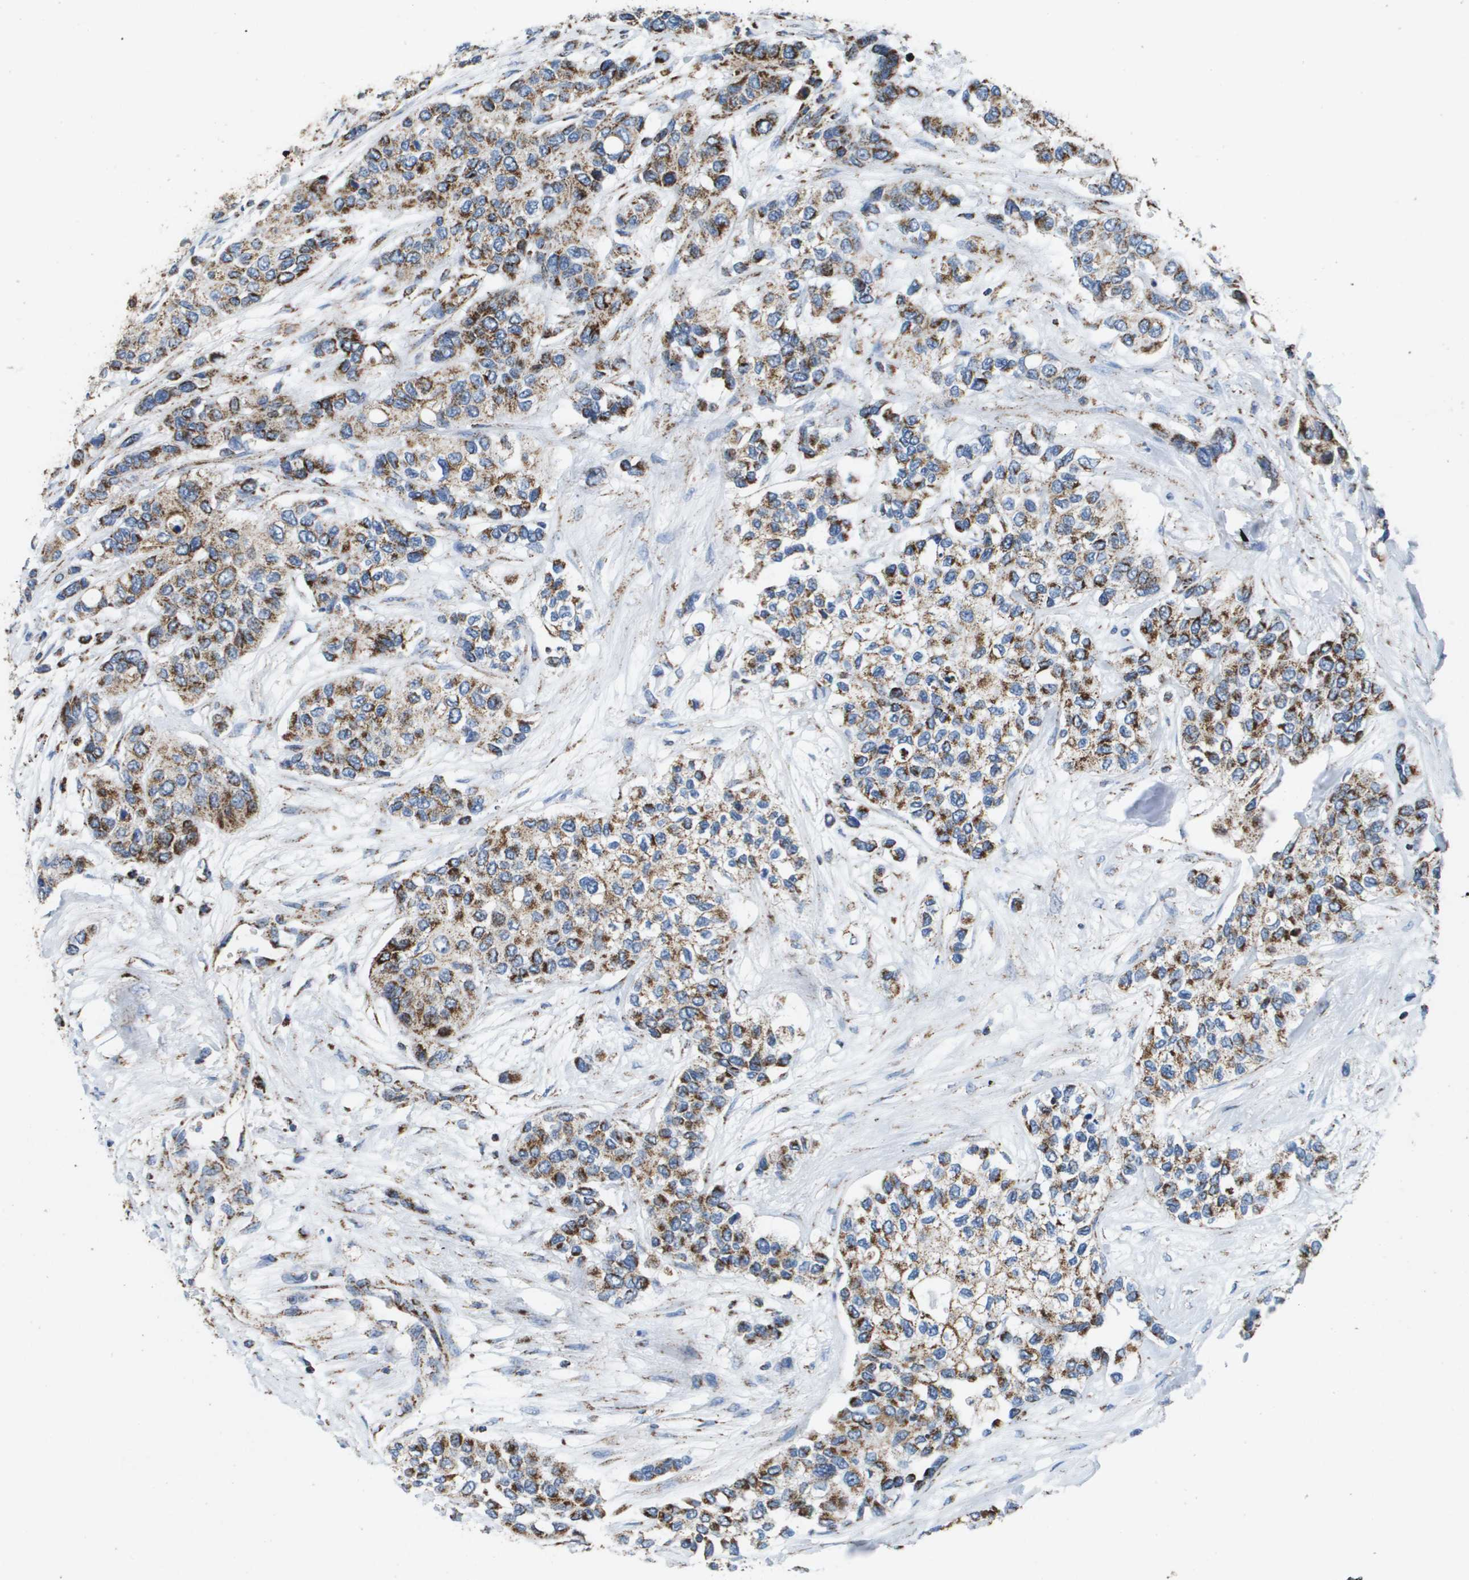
{"staining": {"intensity": "strong", "quantity": ">75%", "location": "cytoplasmic/membranous"}, "tissue": "urothelial cancer", "cell_type": "Tumor cells", "image_type": "cancer", "snomed": [{"axis": "morphology", "description": "Urothelial carcinoma, High grade"}, {"axis": "topography", "description": "Urinary bladder"}], "caption": "About >75% of tumor cells in human urothelial carcinoma (high-grade) display strong cytoplasmic/membranous protein positivity as visualized by brown immunohistochemical staining.", "gene": "ATP5F1B", "patient": {"sex": "female", "age": 56}}